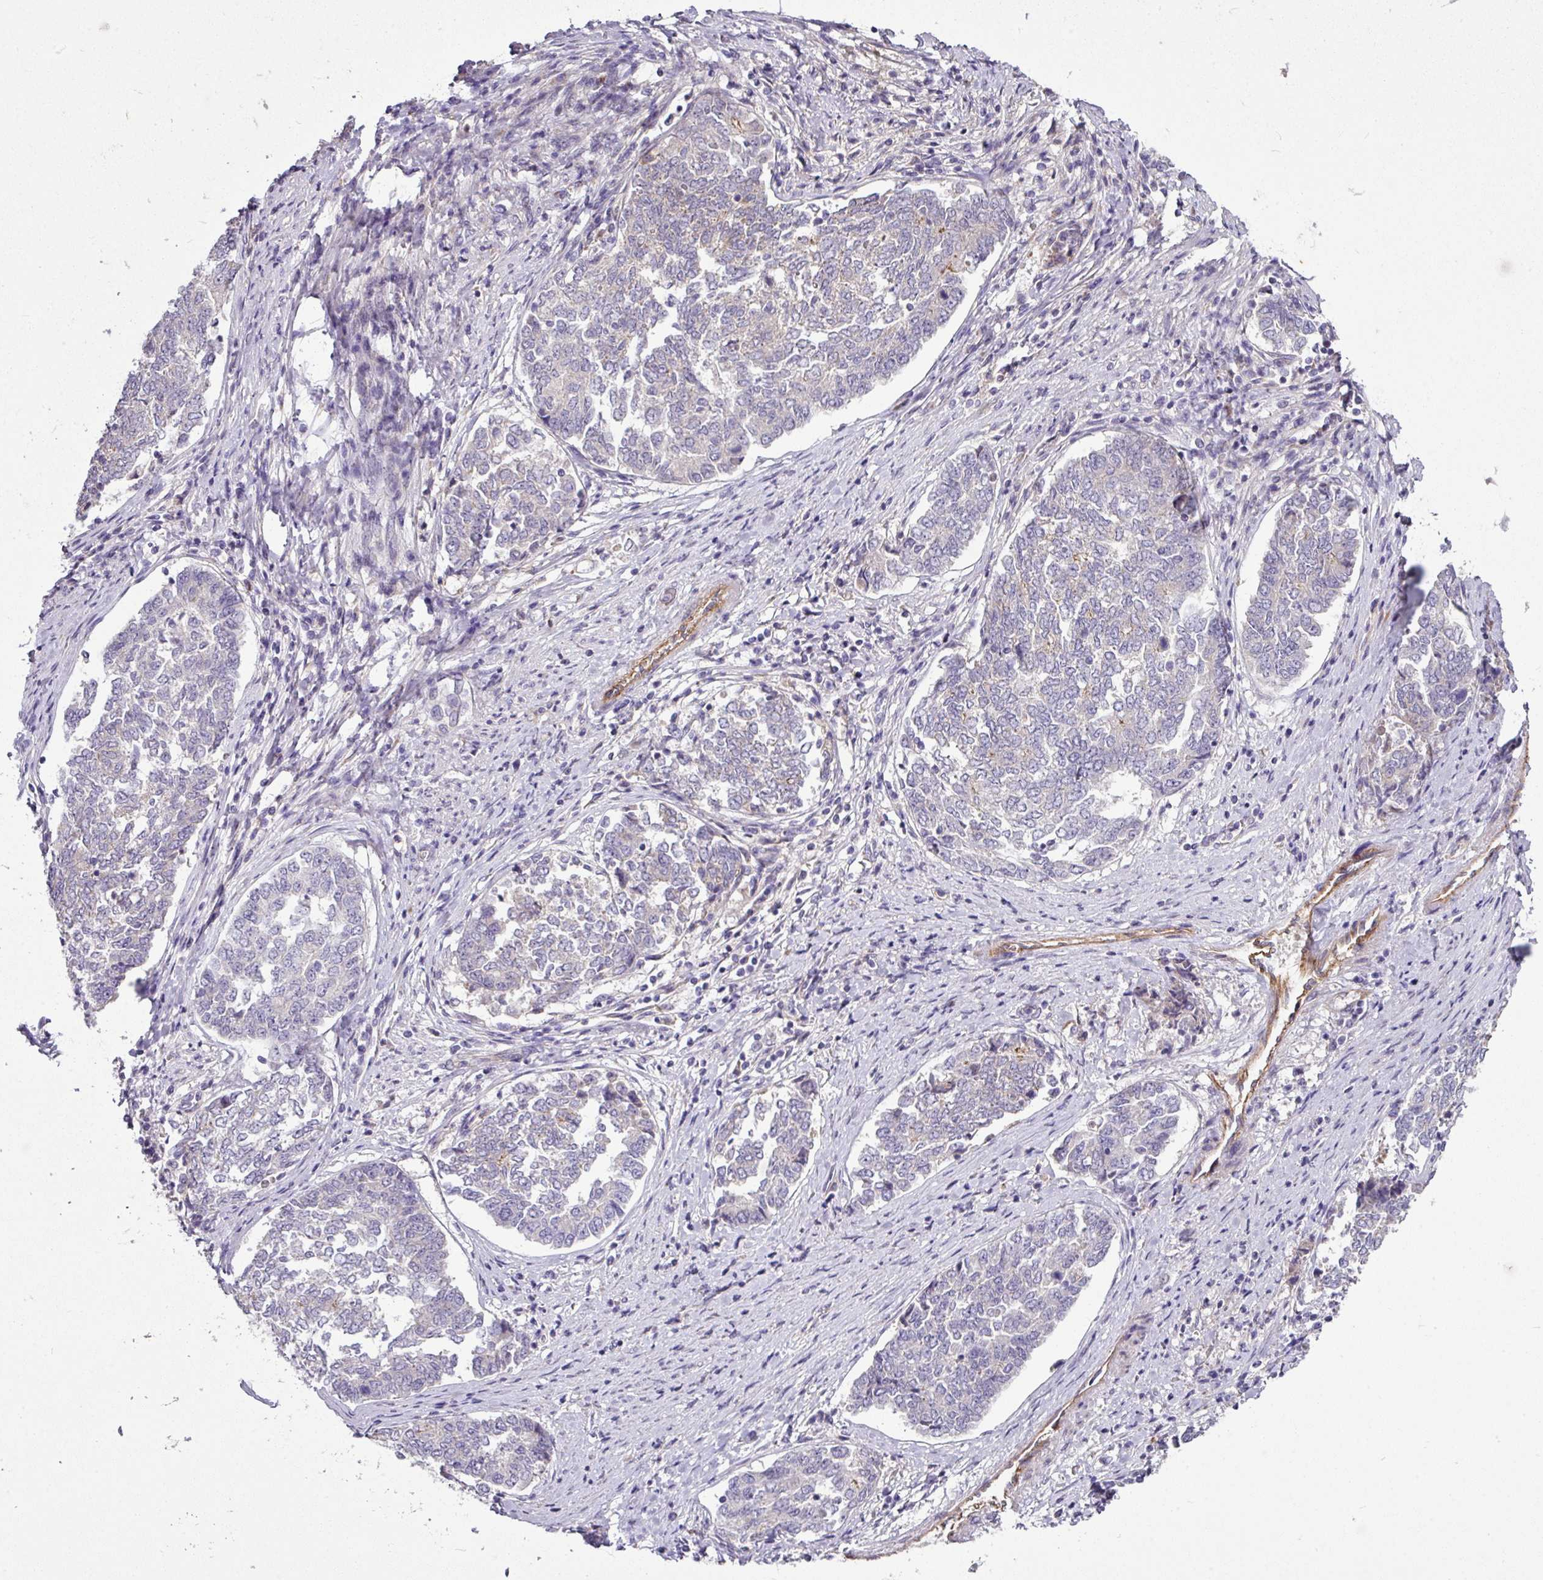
{"staining": {"intensity": "negative", "quantity": "none", "location": "none"}, "tissue": "endometrial cancer", "cell_type": "Tumor cells", "image_type": "cancer", "snomed": [{"axis": "morphology", "description": "Adenocarcinoma, NOS"}, {"axis": "topography", "description": "Endometrium"}], "caption": "IHC of human endometrial adenocarcinoma shows no positivity in tumor cells. (IHC, brightfield microscopy, high magnification).", "gene": "GAN", "patient": {"sex": "female", "age": 80}}